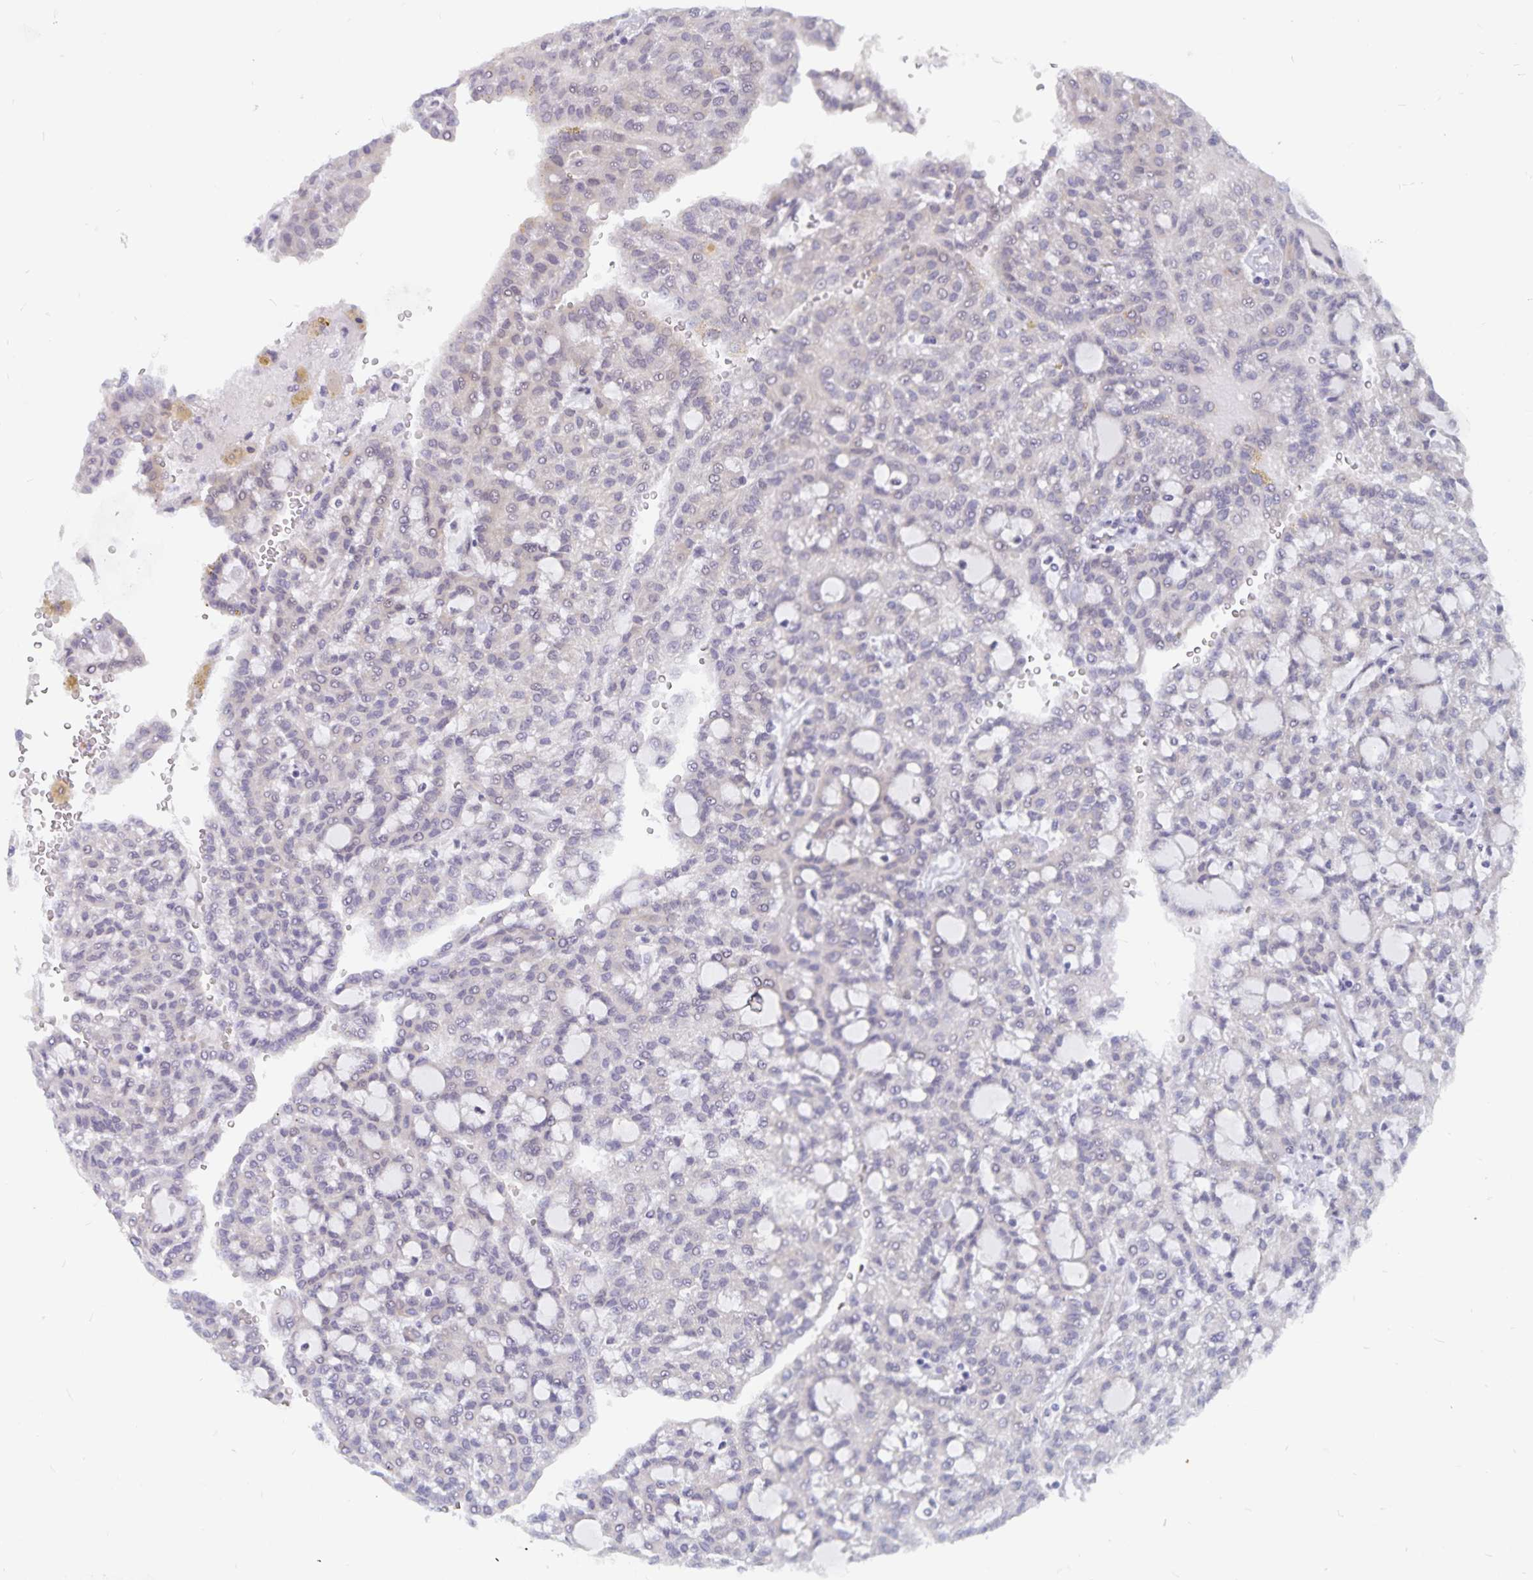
{"staining": {"intensity": "negative", "quantity": "none", "location": "none"}, "tissue": "renal cancer", "cell_type": "Tumor cells", "image_type": "cancer", "snomed": [{"axis": "morphology", "description": "Adenocarcinoma, NOS"}, {"axis": "topography", "description": "Kidney"}], "caption": "IHC of human renal cancer demonstrates no staining in tumor cells.", "gene": "BAG6", "patient": {"sex": "male", "age": 63}}